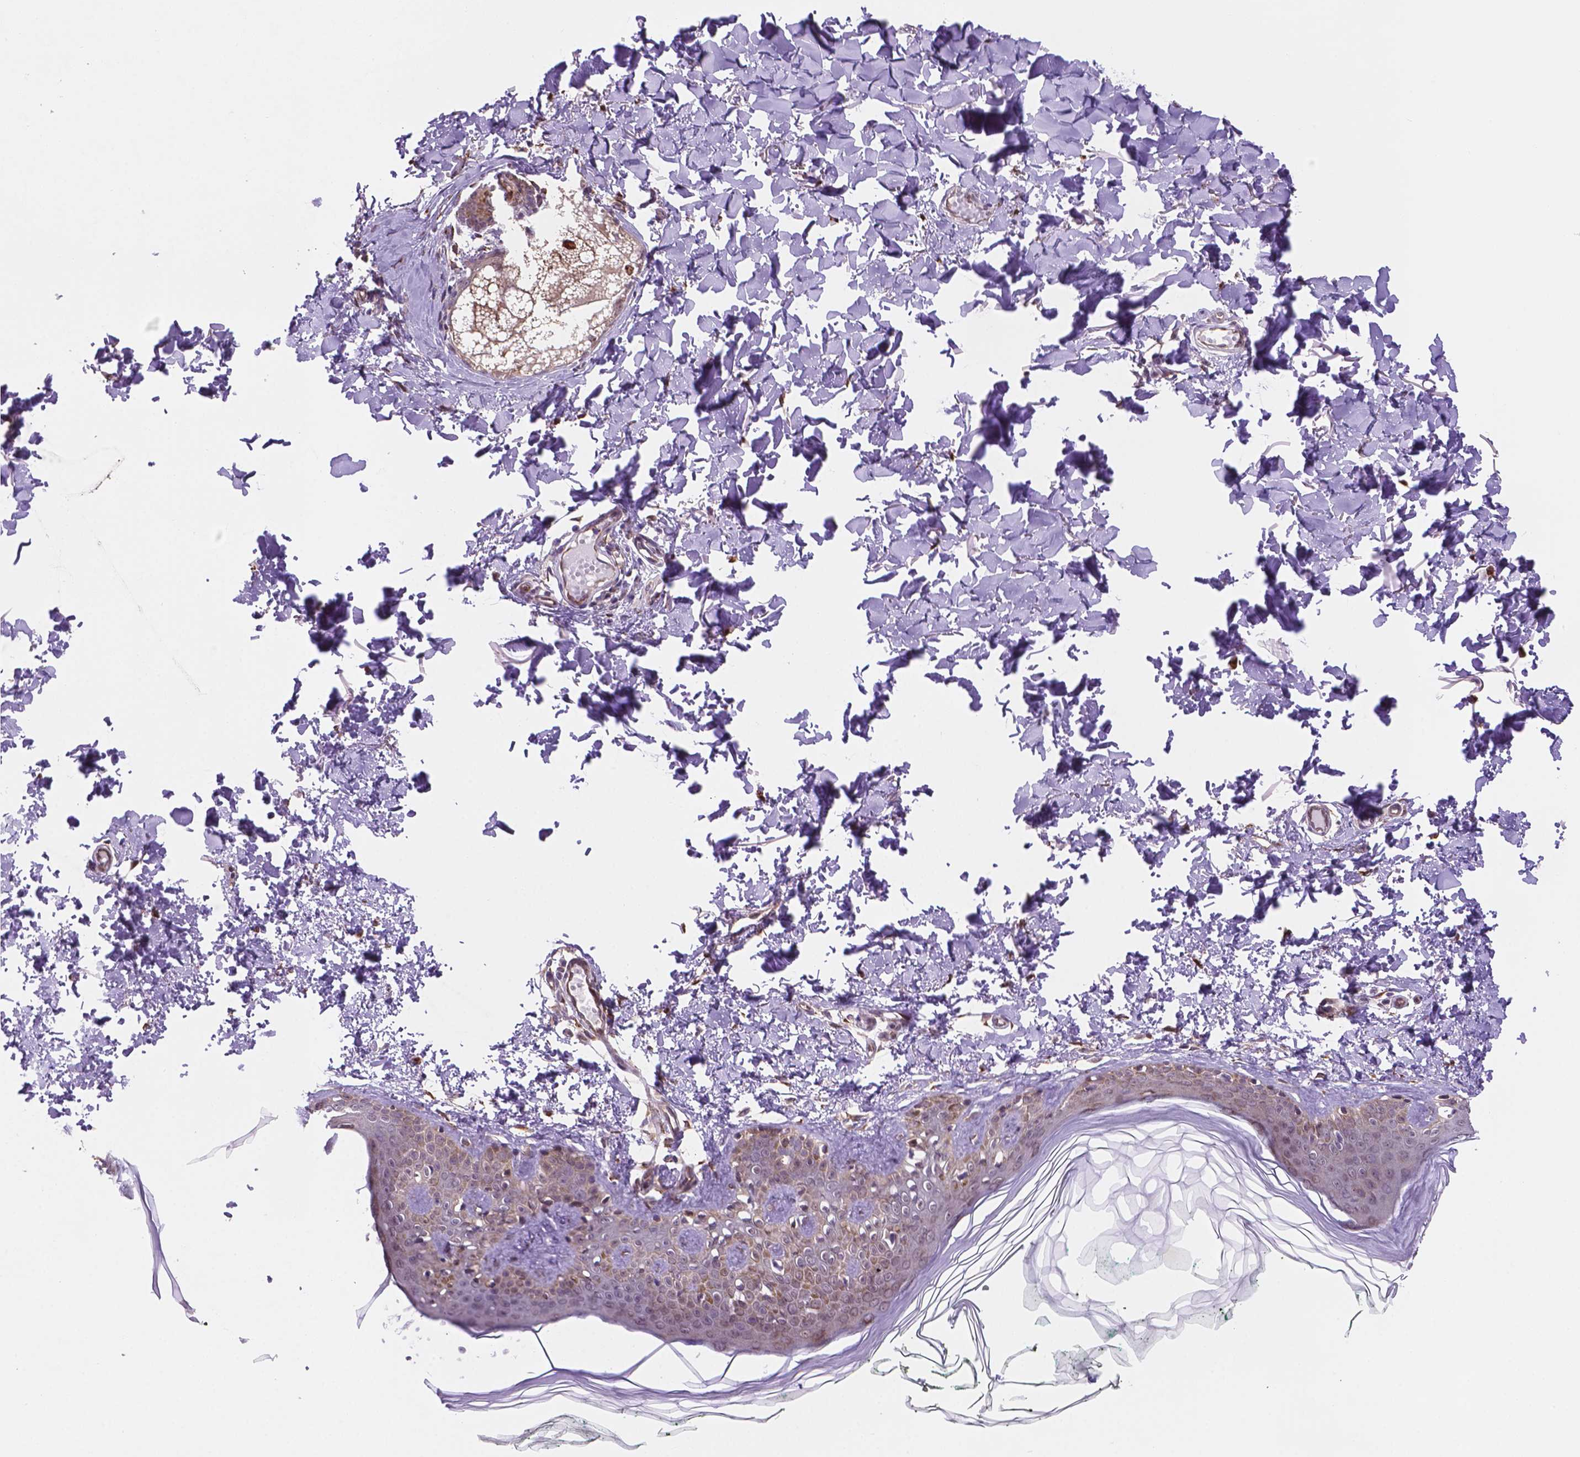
{"staining": {"intensity": "moderate", "quantity": ">75%", "location": "cytoplasmic/membranous"}, "tissue": "skin", "cell_type": "Fibroblasts", "image_type": "normal", "snomed": [{"axis": "morphology", "description": "Normal tissue, NOS"}, {"axis": "topography", "description": "Skin"}, {"axis": "topography", "description": "Peripheral nerve tissue"}], "caption": "A brown stain labels moderate cytoplasmic/membranous staining of a protein in fibroblasts of benign human skin. The staining is performed using DAB brown chromogen to label protein expression. The nuclei are counter-stained blue using hematoxylin.", "gene": "FNIP1", "patient": {"sex": "female", "age": 45}}